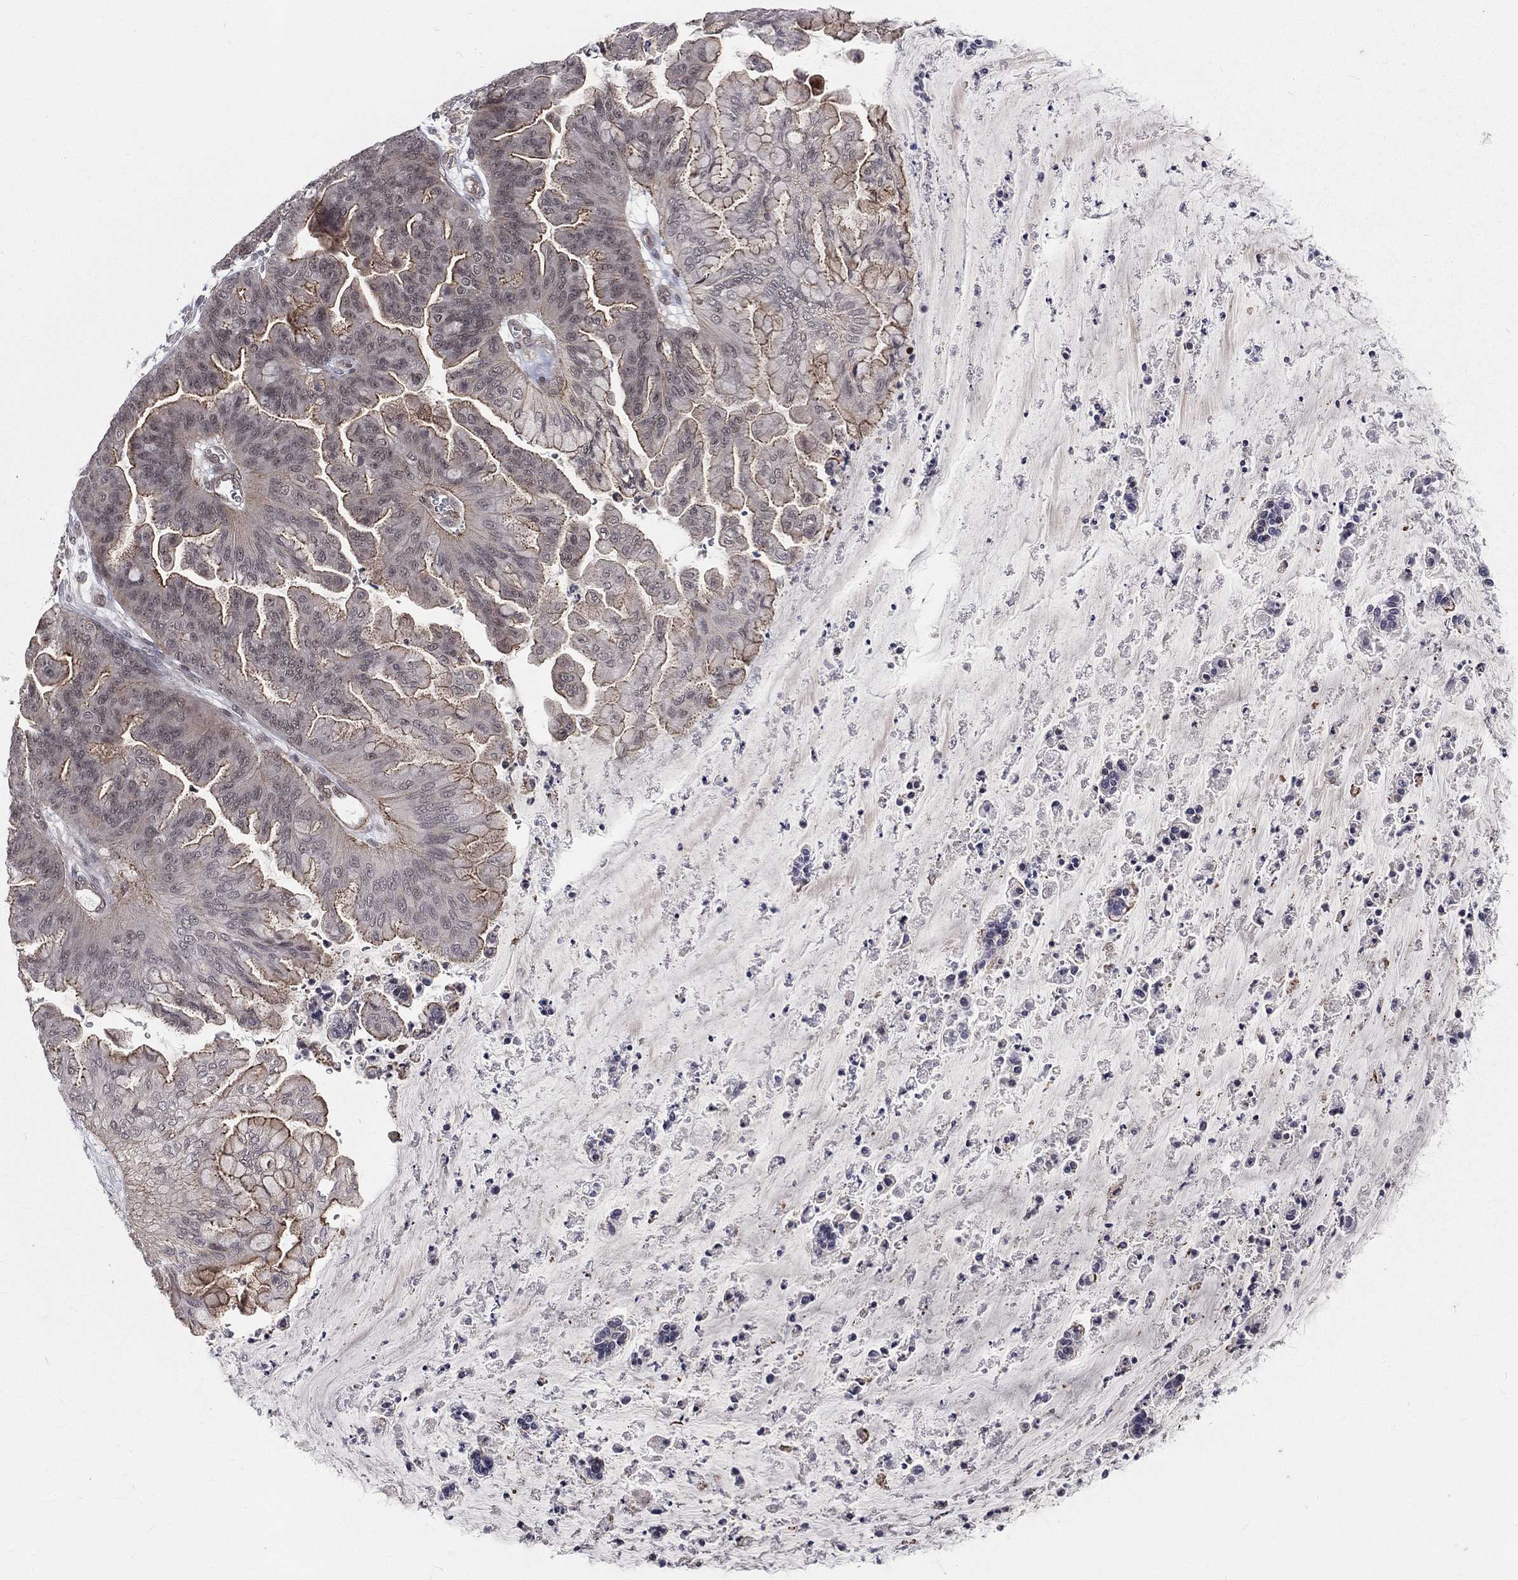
{"staining": {"intensity": "moderate", "quantity": "25%-75%", "location": "cytoplasmic/membranous"}, "tissue": "ovarian cancer", "cell_type": "Tumor cells", "image_type": "cancer", "snomed": [{"axis": "morphology", "description": "Cystadenocarcinoma, mucinous, NOS"}, {"axis": "topography", "description": "Ovary"}], "caption": "A micrograph of ovarian cancer stained for a protein reveals moderate cytoplasmic/membranous brown staining in tumor cells.", "gene": "MORC2", "patient": {"sex": "female", "age": 67}}